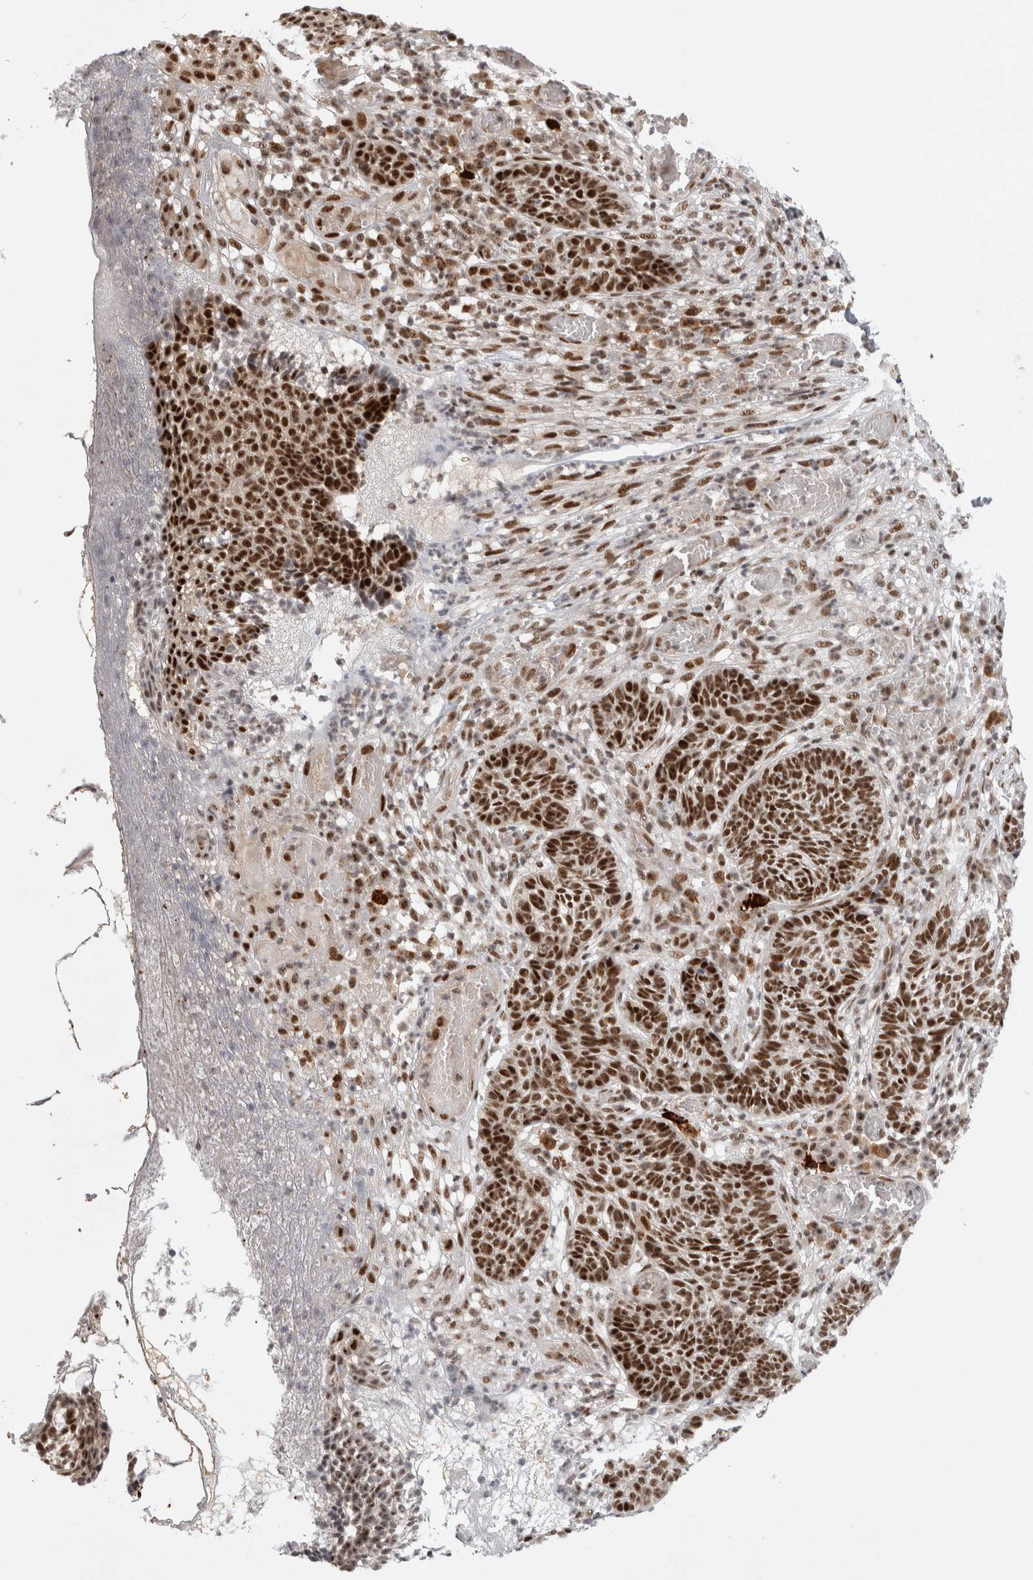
{"staining": {"intensity": "strong", "quantity": ">75%", "location": "nuclear"}, "tissue": "skin cancer", "cell_type": "Tumor cells", "image_type": "cancer", "snomed": [{"axis": "morphology", "description": "Basal cell carcinoma"}, {"axis": "topography", "description": "Skin"}], "caption": "Immunohistochemical staining of human skin cancer reveals high levels of strong nuclear positivity in approximately >75% of tumor cells.", "gene": "HESX1", "patient": {"sex": "male", "age": 85}}